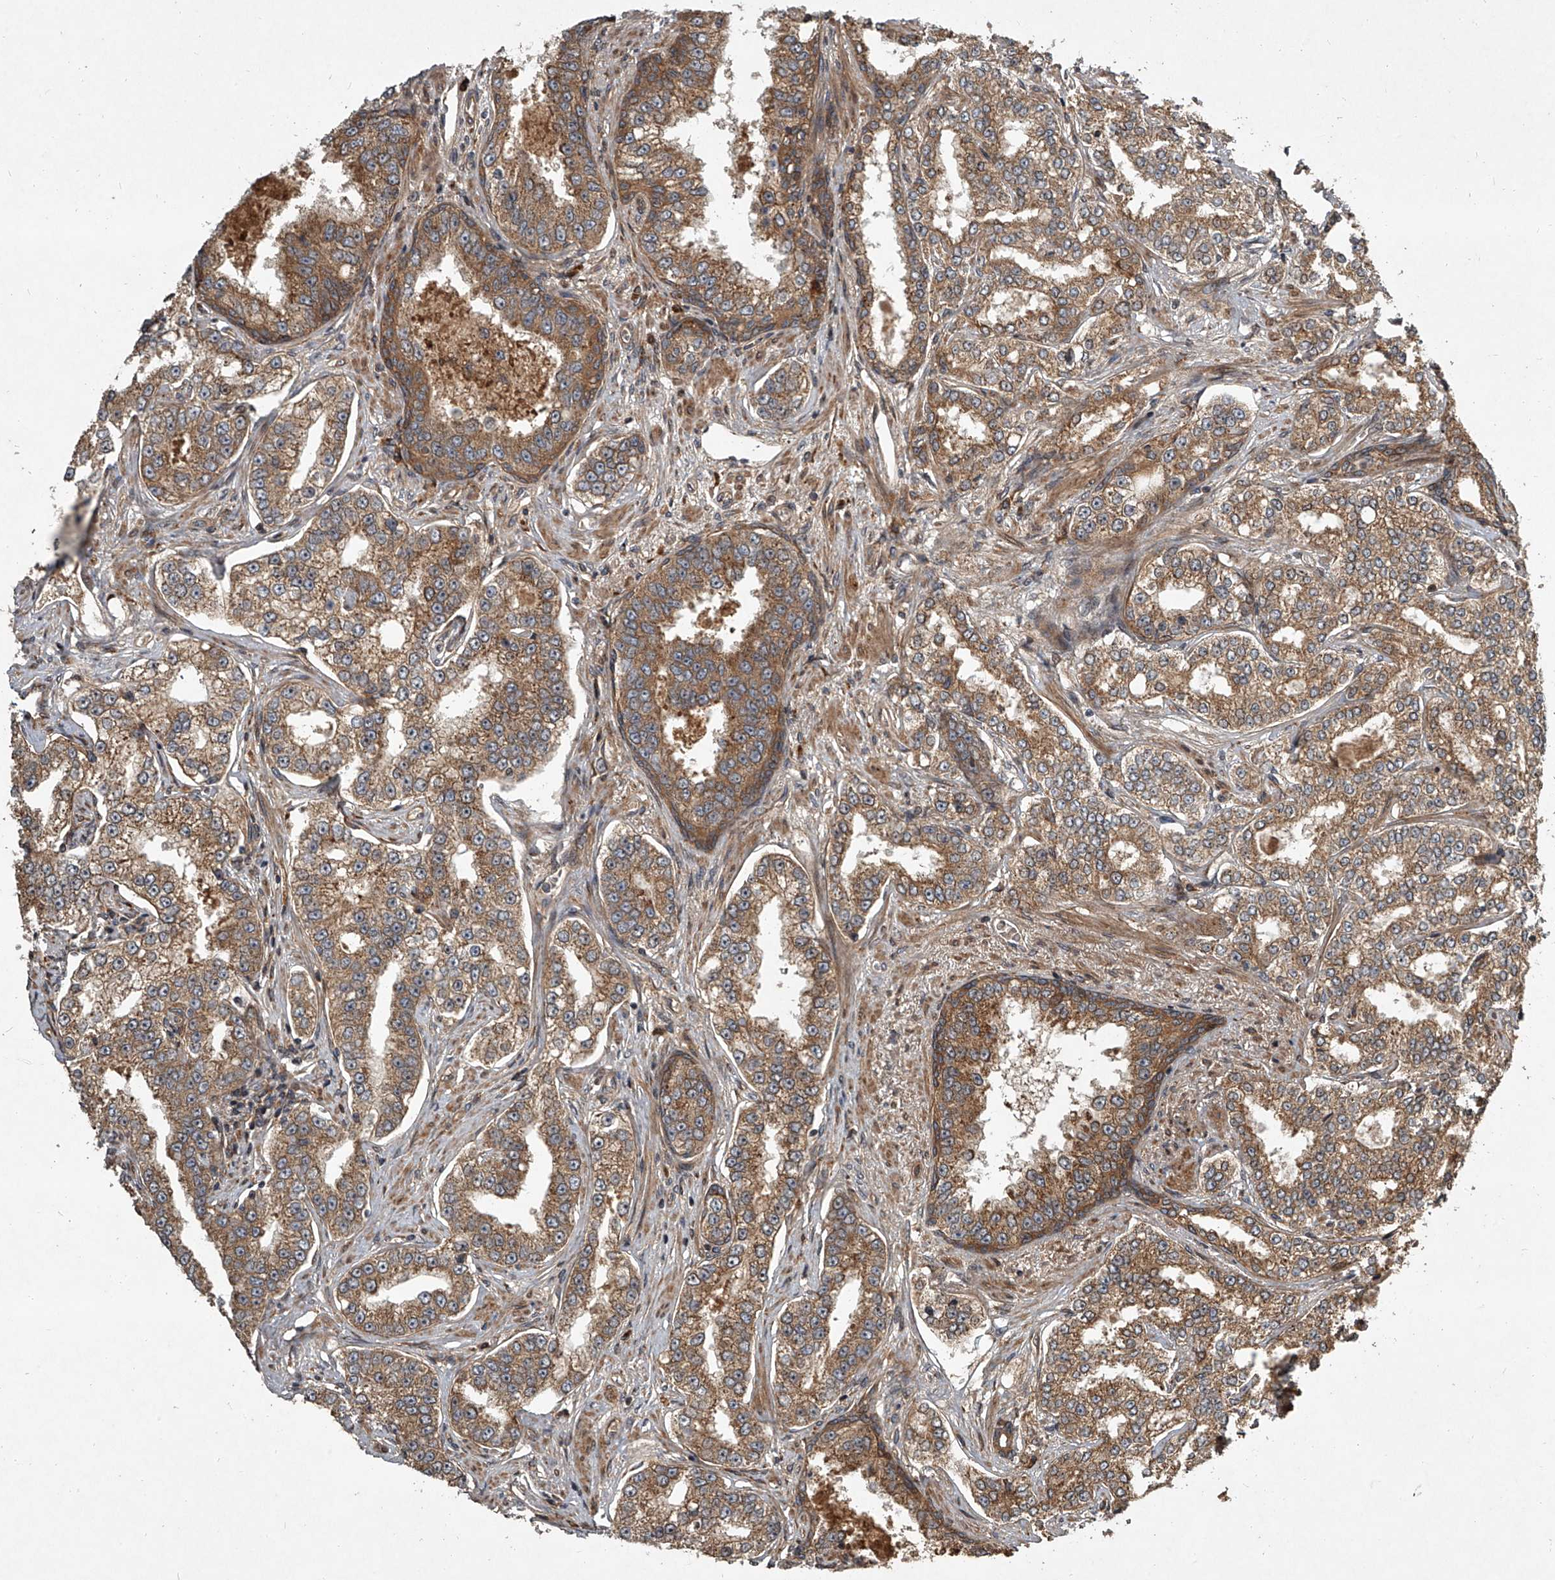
{"staining": {"intensity": "moderate", "quantity": ">75%", "location": "cytoplasmic/membranous"}, "tissue": "prostate cancer", "cell_type": "Tumor cells", "image_type": "cancer", "snomed": [{"axis": "morphology", "description": "Normal tissue, NOS"}, {"axis": "morphology", "description": "Adenocarcinoma, High grade"}, {"axis": "topography", "description": "Prostate"}], "caption": "An immunohistochemistry image of neoplastic tissue is shown. Protein staining in brown labels moderate cytoplasmic/membranous positivity in high-grade adenocarcinoma (prostate) within tumor cells.", "gene": "EVA1C", "patient": {"sex": "male", "age": 83}}